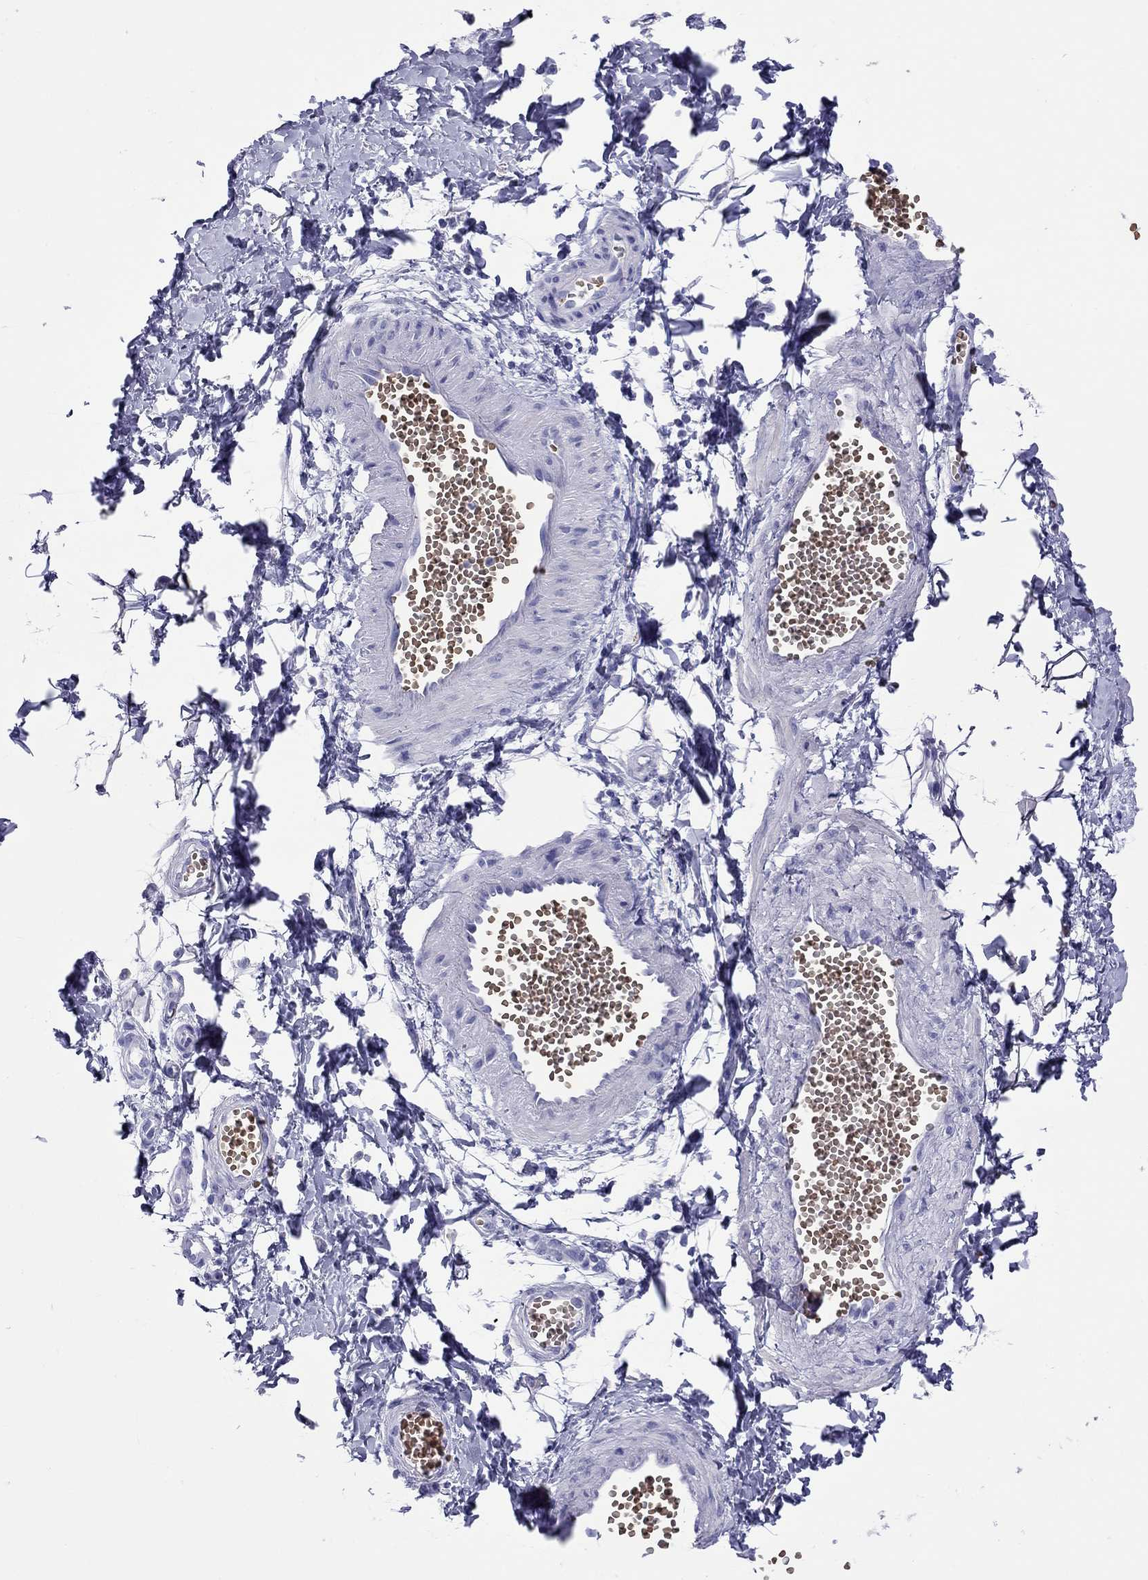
{"staining": {"intensity": "negative", "quantity": "none", "location": "none"}, "tissue": "adipose tissue", "cell_type": "Adipocytes", "image_type": "normal", "snomed": [{"axis": "morphology", "description": "Normal tissue, NOS"}, {"axis": "topography", "description": "Smooth muscle"}, {"axis": "topography", "description": "Peripheral nerve tissue"}], "caption": "Immunohistochemistry (IHC) micrograph of benign adipose tissue: adipose tissue stained with DAB (3,3'-diaminobenzidine) shows no significant protein staining in adipocytes.", "gene": "PTPRN", "patient": {"sex": "male", "age": 22}}